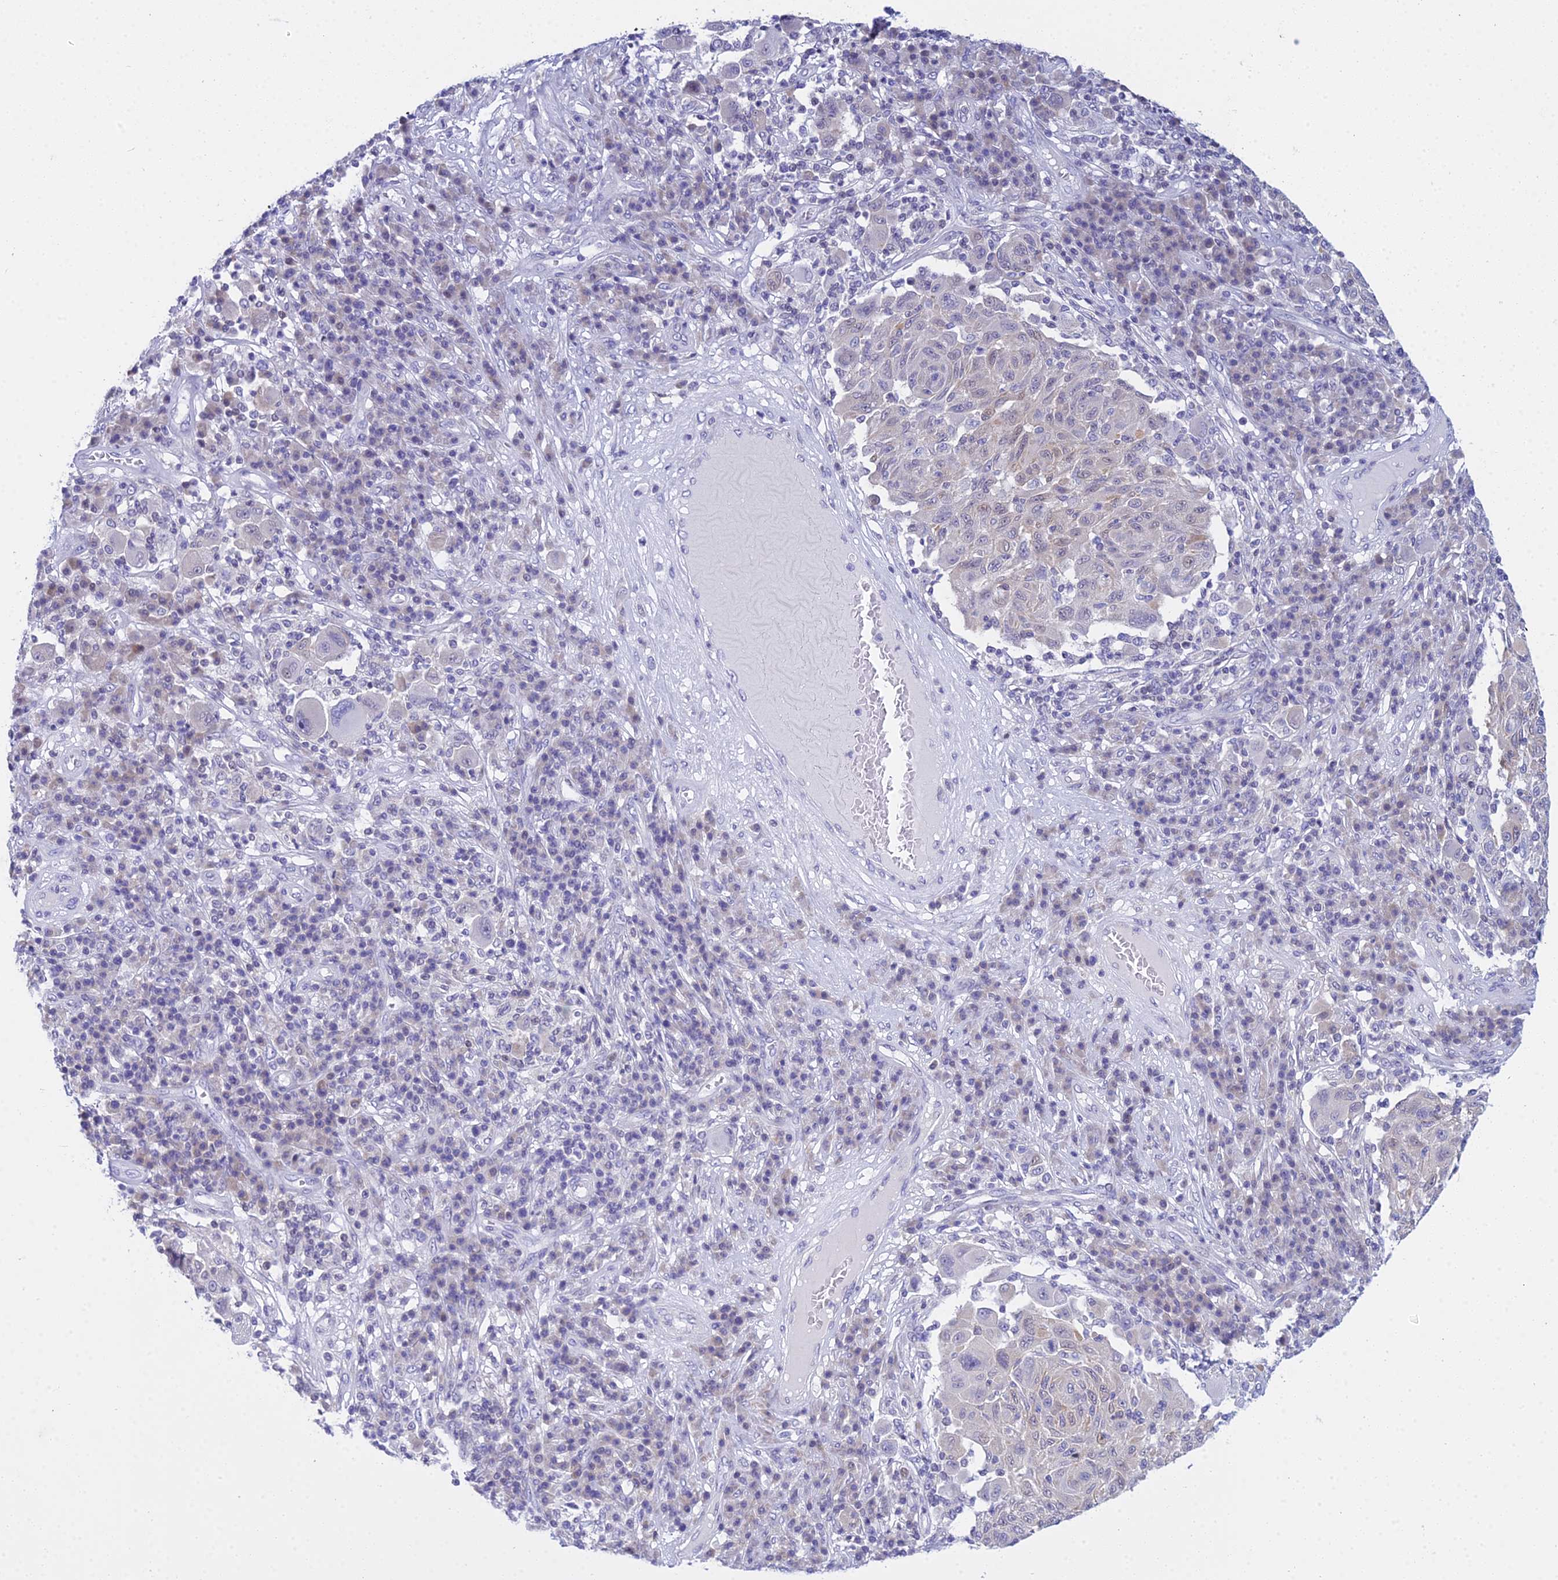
{"staining": {"intensity": "moderate", "quantity": "<25%", "location": "cytoplasmic/membranous,nuclear"}, "tissue": "melanoma", "cell_type": "Tumor cells", "image_type": "cancer", "snomed": [{"axis": "morphology", "description": "Malignant melanoma, NOS"}, {"axis": "topography", "description": "Skin"}], "caption": "This is a histology image of immunohistochemistry staining of malignant melanoma, which shows moderate expression in the cytoplasmic/membranous and nuclear of tumor cells.", "gene": "ZMIZ1", "patient": {"sex": "male", "age": 53}}